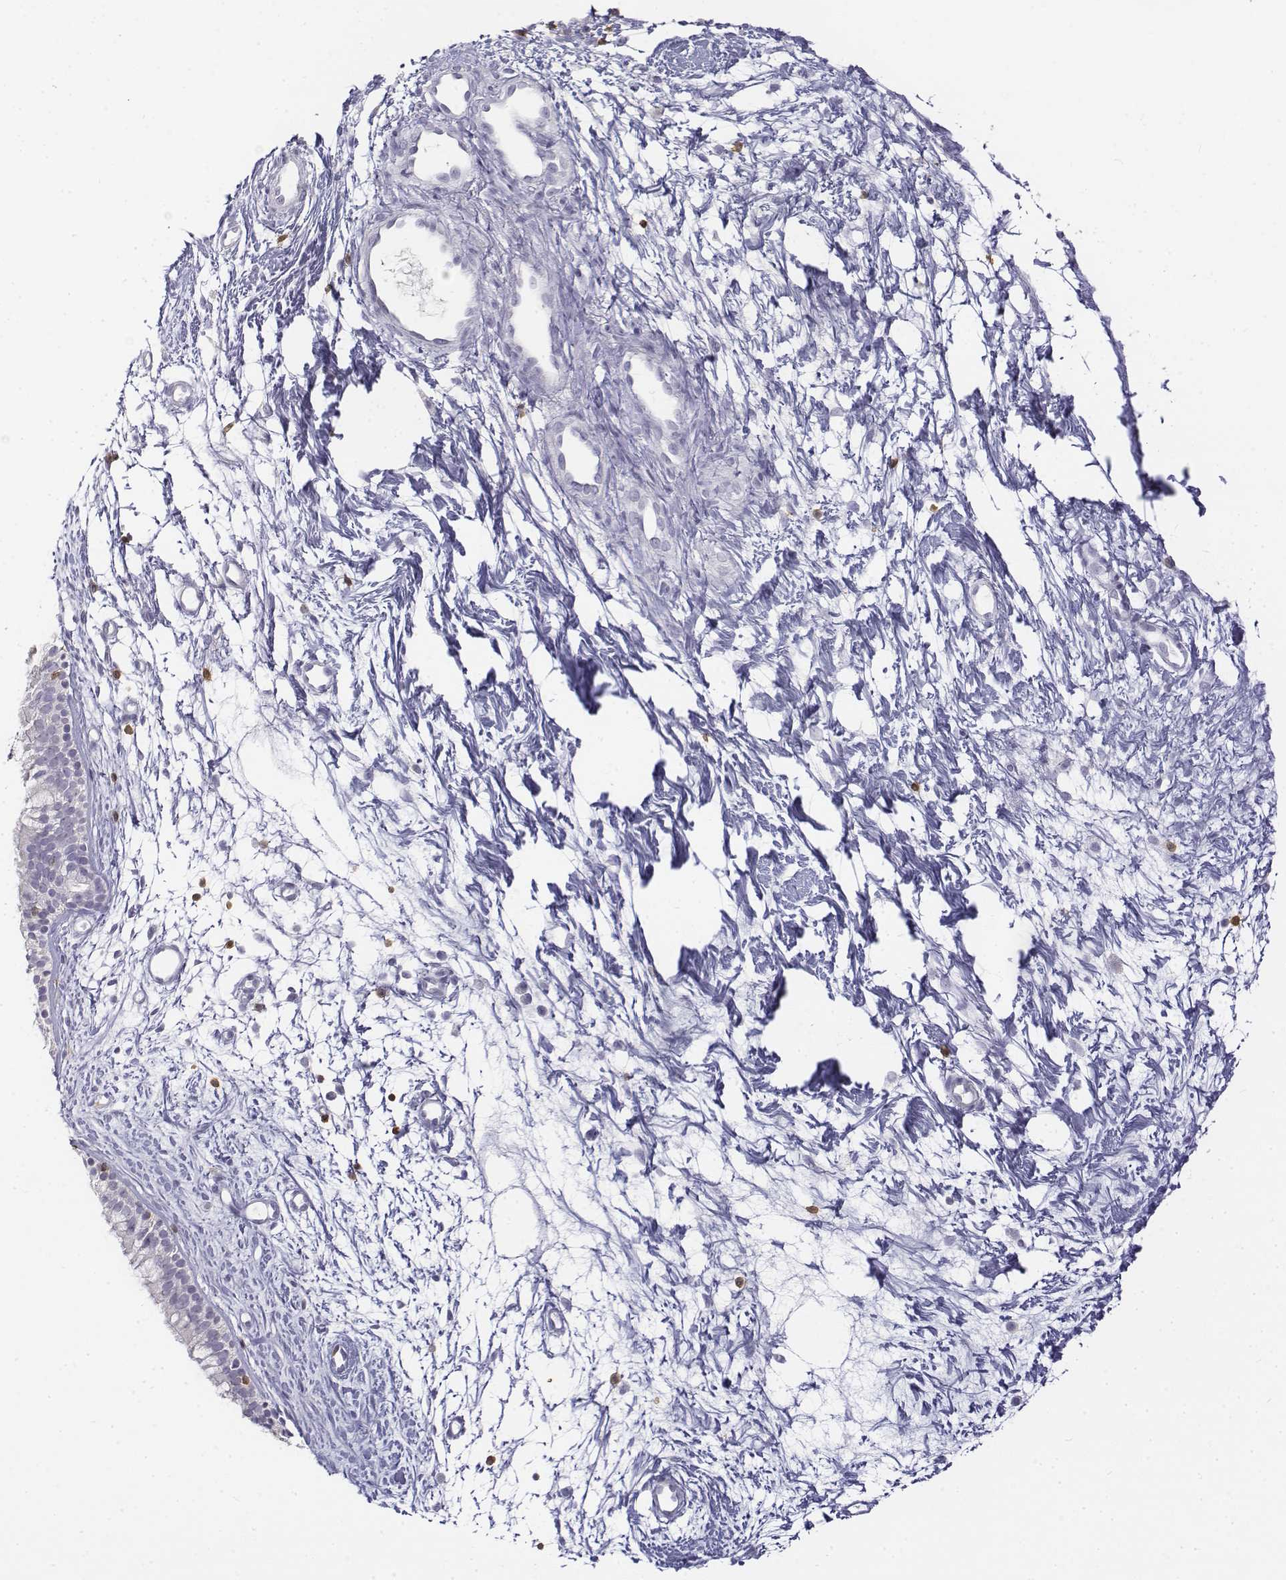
{"staining": {"intensity": "negative", "quantity": "none", "location": "none"}, "tissue": "nasopharynx", "cell_type": "Respiratory epithelial cells", "image_type": "normal", "snomed": [{"axis": "morphology", "description": "Normal tissue, NOS"}, {"axis": "topography", "description": "Nasopharynx"}], "caption": "The histopathology image shows no staining of respiratory epithelial cells in normal nasopharynx.", "gene": "CD3E", "patient": {"sex": "male", "age": 58}}